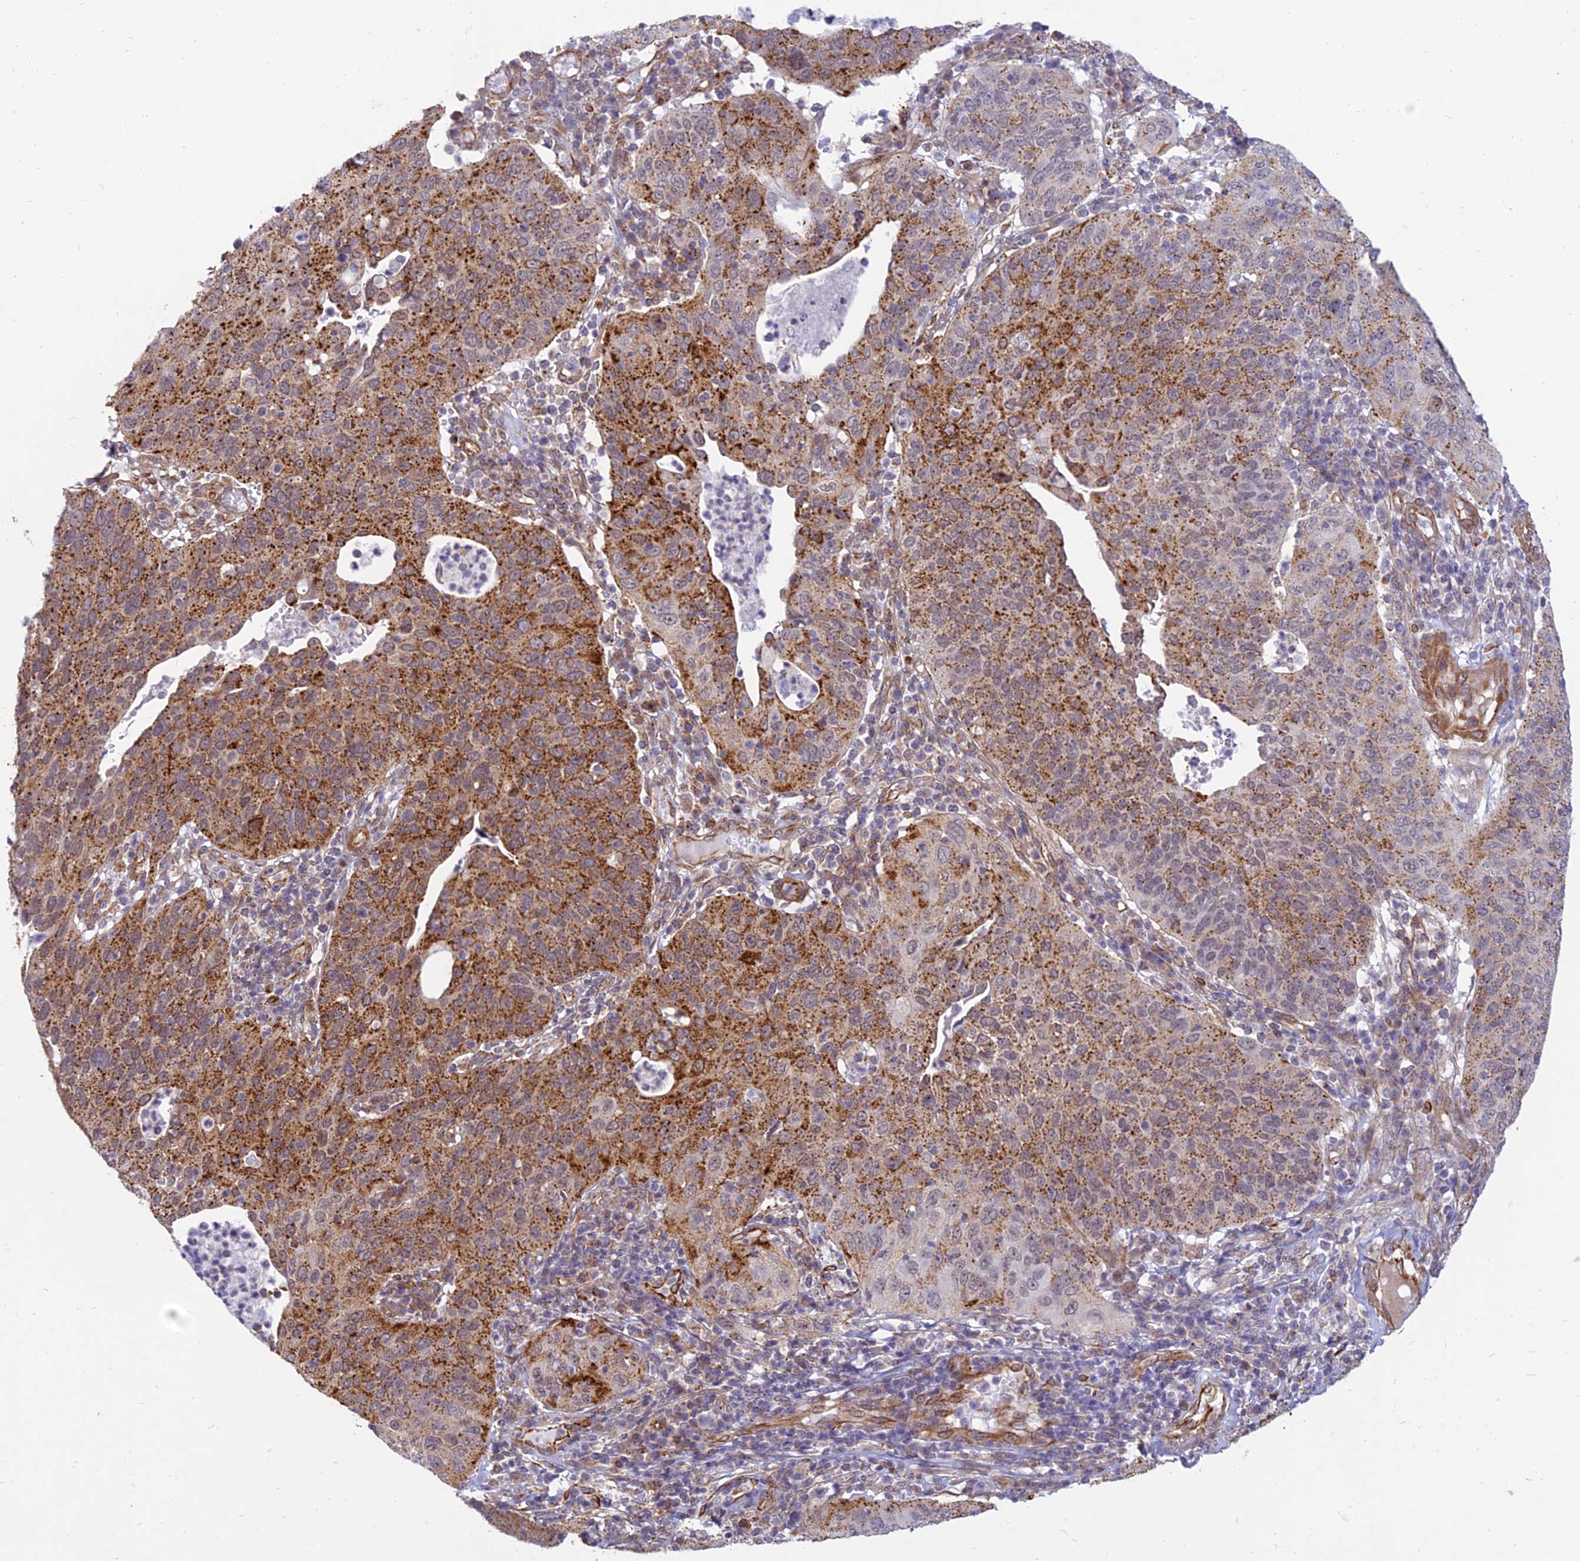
{"staining": {"intensity": "moderate", "quantity": ">75%", "location": "cytoplasmic/membranous"}, "tissue": "cervical cancer", "cell_type": "Tumor cells", "image_type": "cancer", "snomed": [{"axis": "morphology", "description": "Squamous cell carcinoma, NOS"}, {"axis": "topography", "description": "Cervix"}], "caption": "DAB immunohistochemical staining of human cervical cancer shows moderate cytoplasmic/membranous protein positivity in approximately >75% of tumor cells. The staining is performed using DAB (3,3'-diaminobenzidine) brown chromogen to label protein expression. The nuclei are counter-stained blue using hematoxylin.", "gene": "SAPCD2", "patient": {"sex": "female", "age": 36}}